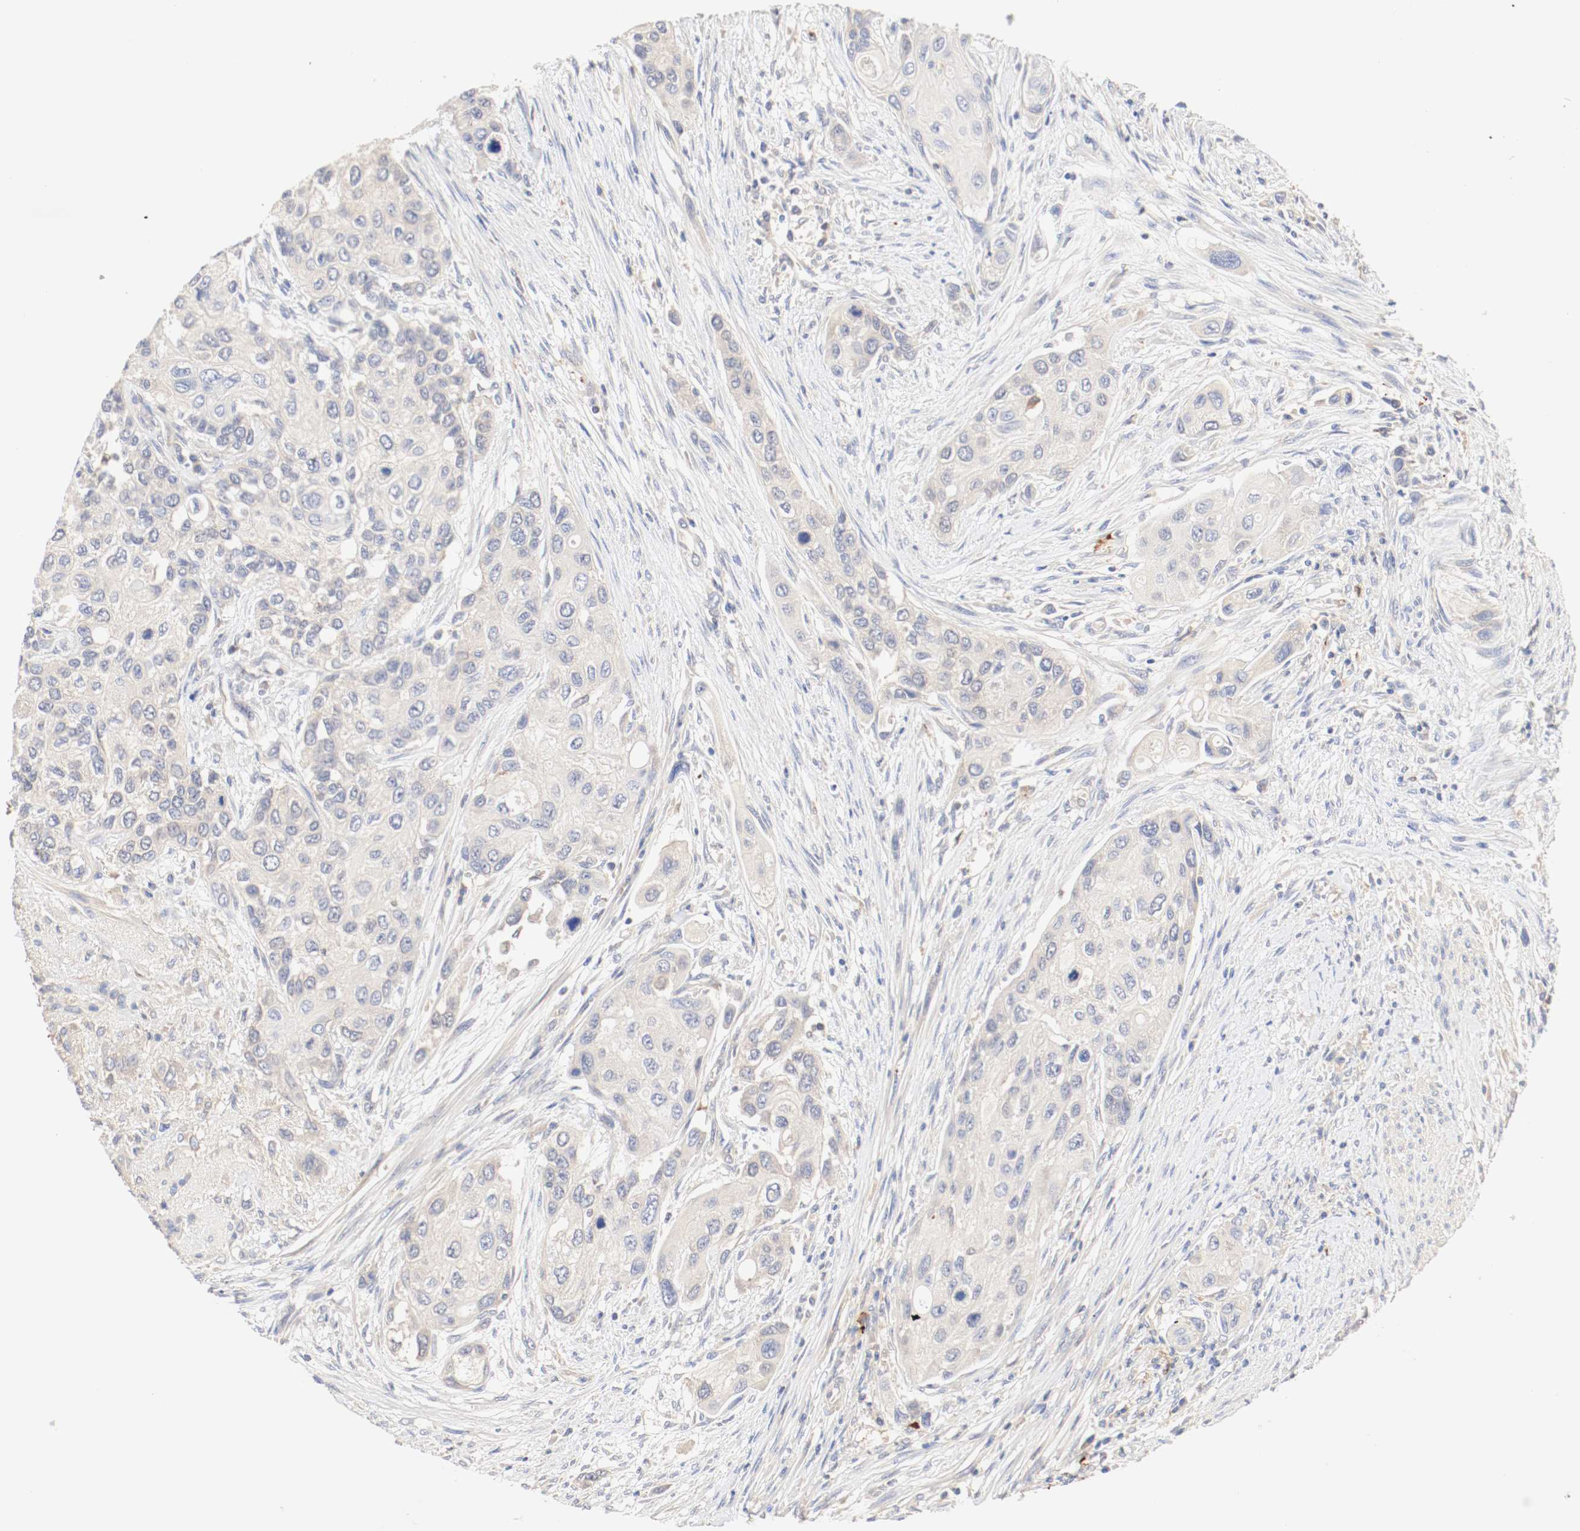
{"staining": {"intensity": "weak", "quantity": "<25%", "location": "cytoplasmic/membranous"}, "tissue": "urothelial cancer", "cell_type": "Tumor cells", "image_type": "cancer", "snomed": [{"axis": "morphology", "description": "Urothelial carcinoma, High grade"}, {"axis": "topography", "description": "Urinary bladder"}], "caption": "Tumor cells are negative for brown protein staining in urothelial carcinoma (high-grade). (Brightfield microscopy of DAB immunohistochemistry (IHC) at high magnification).", "gene": "GIT1", "patient": {"sex": "female", "age": 56}}